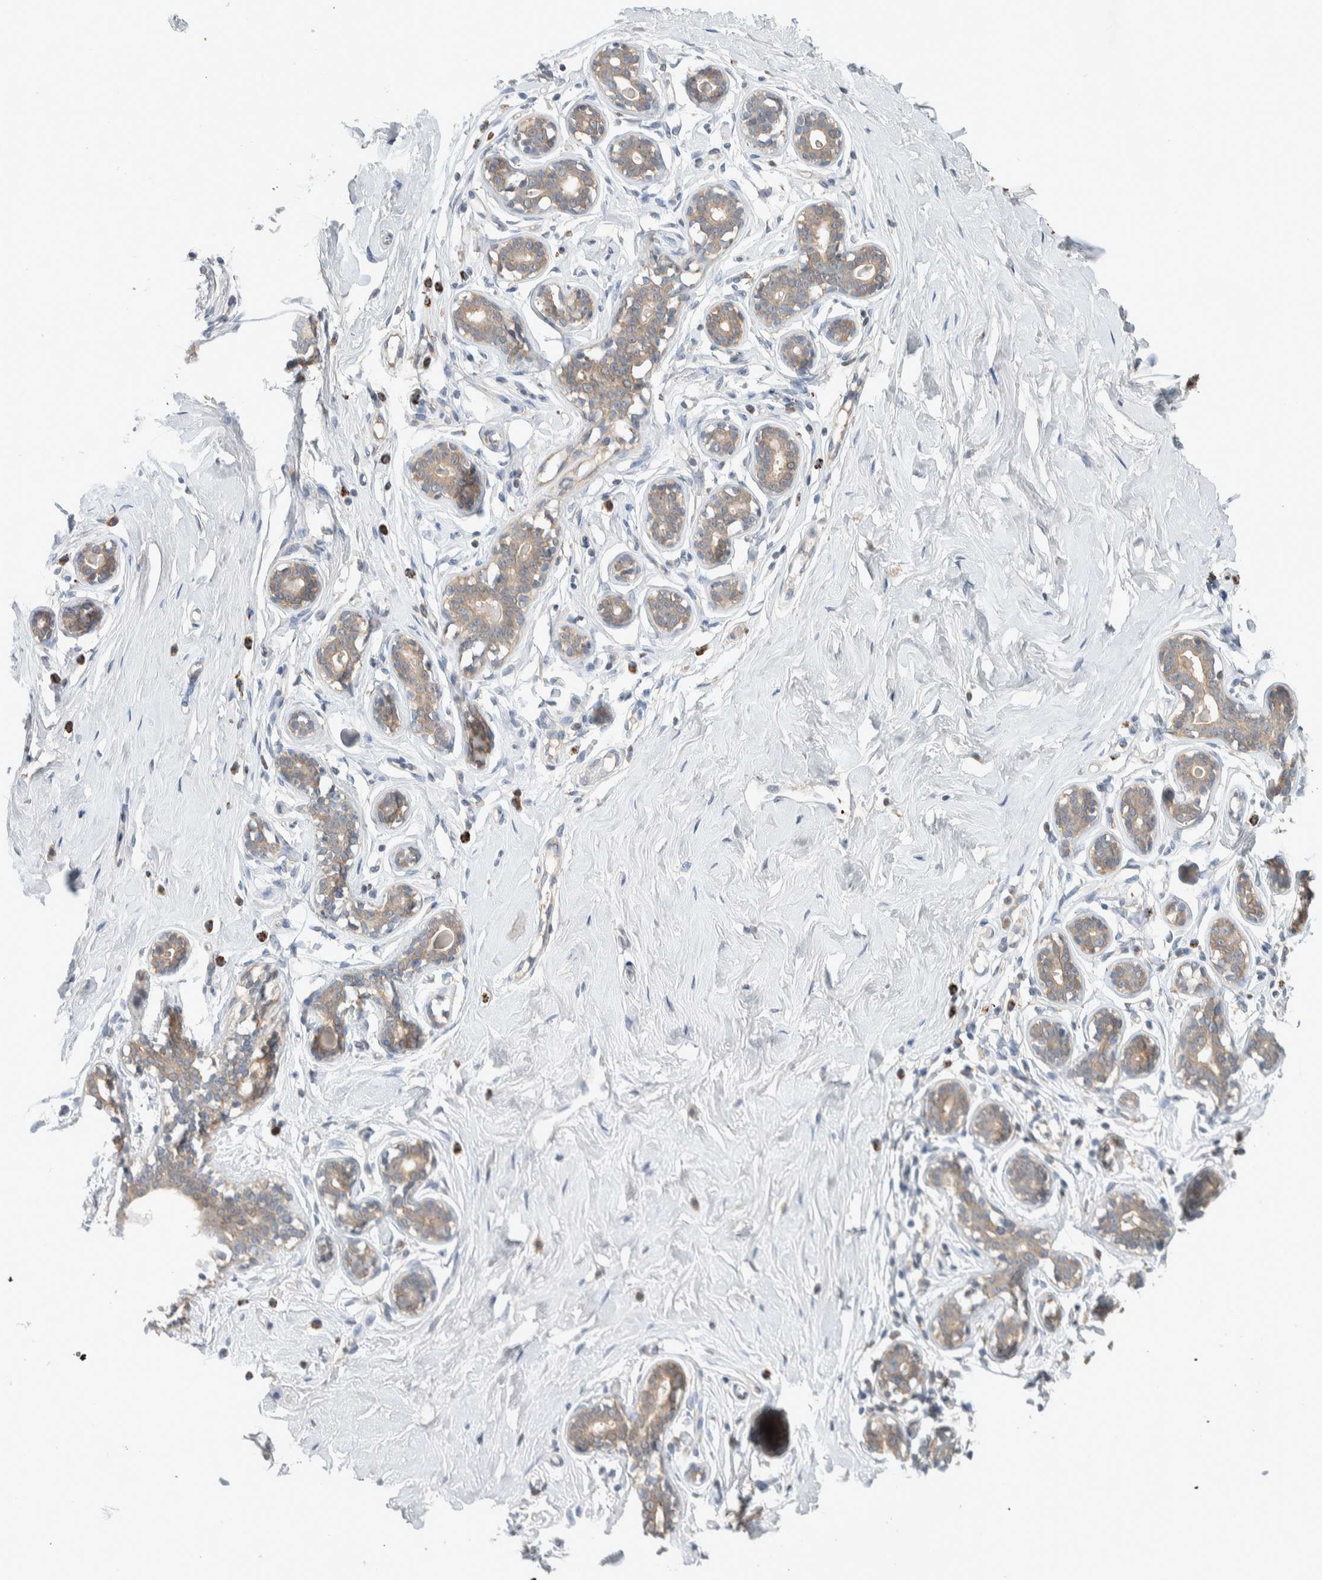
{"staining": {"intensity": "negative", "quantity": "none", "location": "none"}, "tissue": "breast", "cell_type": "Adipocytes", "image_type": "normal", "snomed": [{"axis": "morphology", "description": "Normal tissue, NOS"}, {"axis": "topography", "description": "Breast"}], "caption": "A photomicrograph of breast stained for a protein exhibits no brown staining in adipocytes.", "gene": "DEPTOR", "patient": {"sex": "female", "age": 23}}